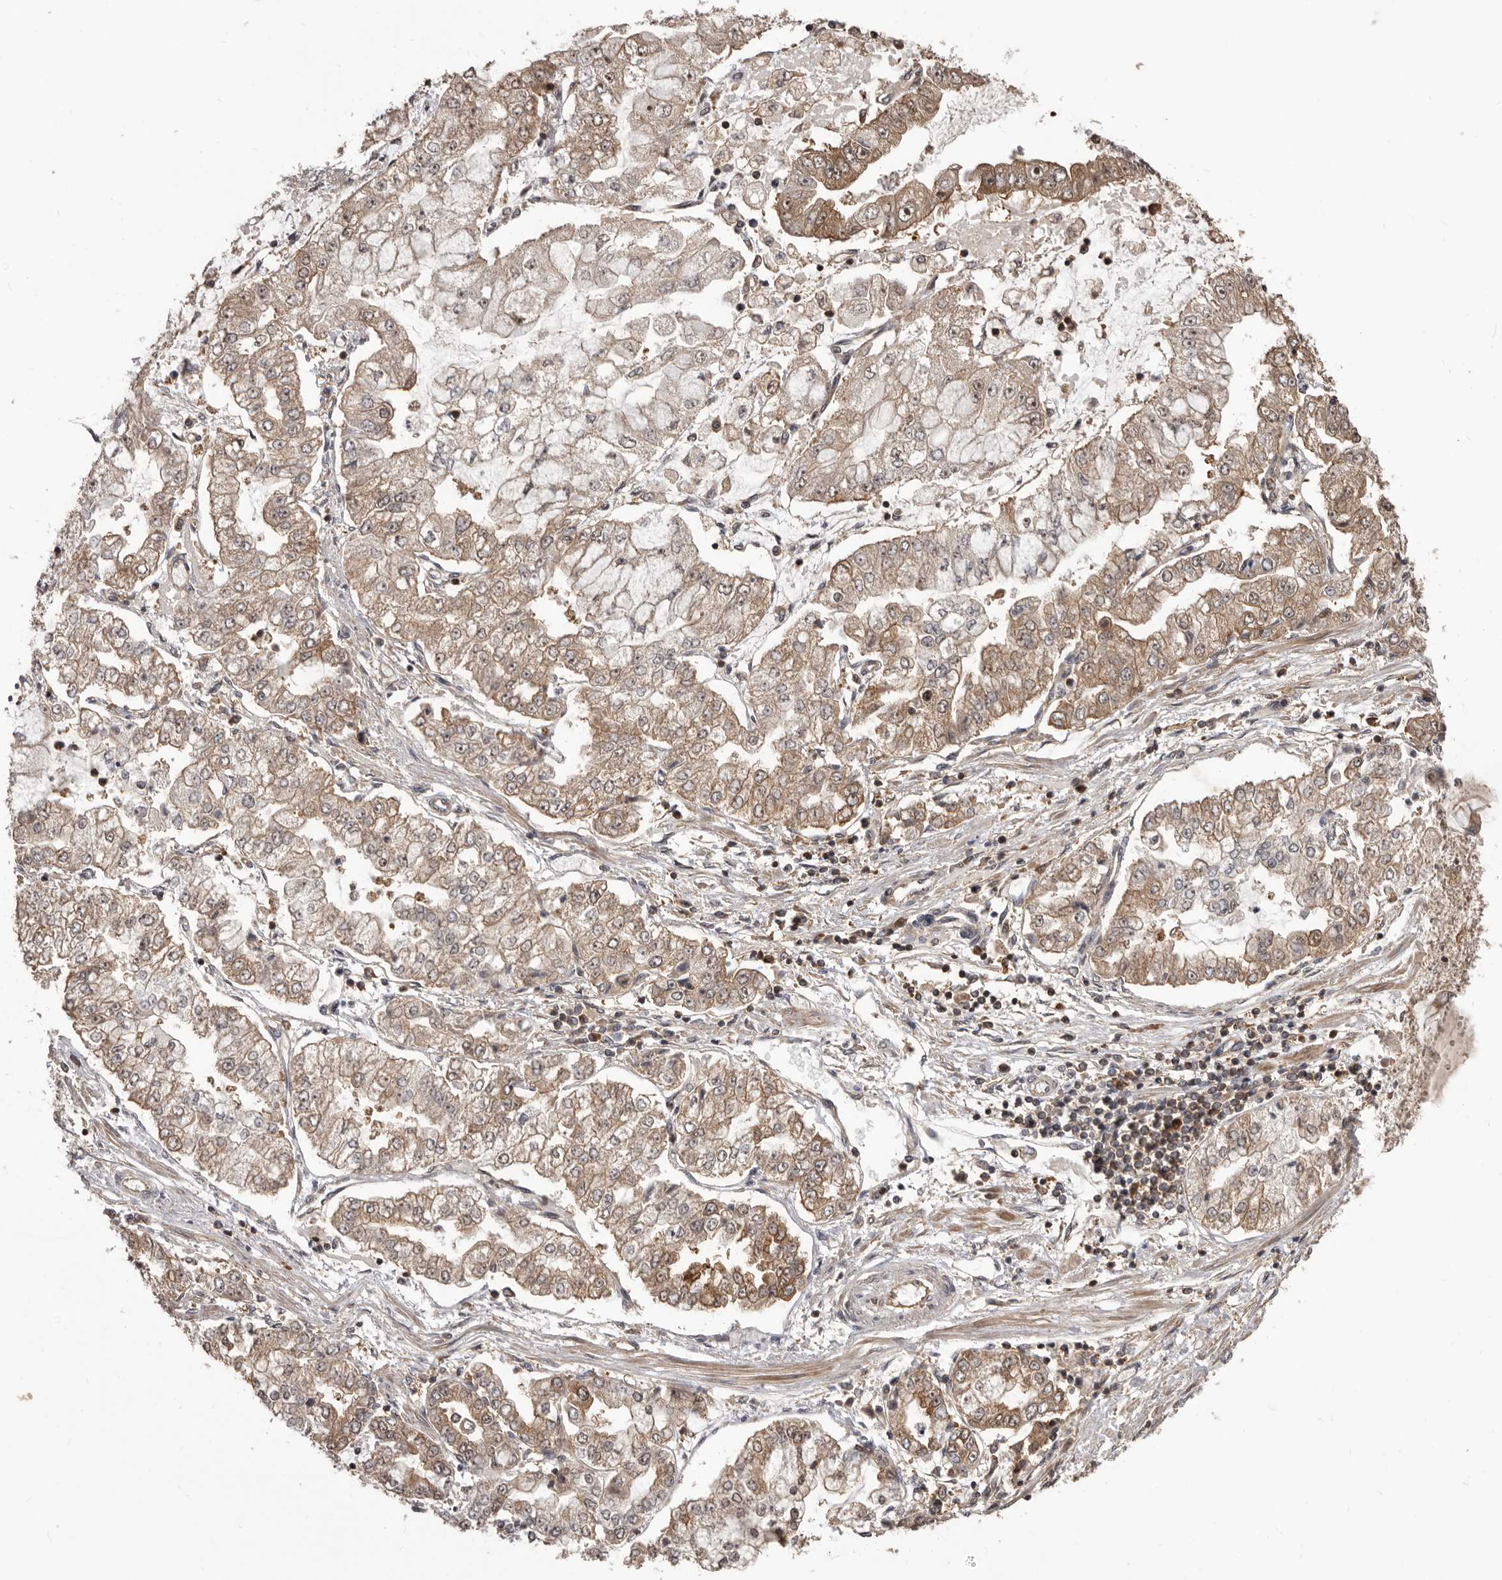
{"staining": {"intensity": "weak", "quantity": ">75%", "location": "cytoplasmic/membranous"}, "tissue": "stomach cancer", "cell_type": "Tumor cells", "image_type": "cancer", "snomed": [{"axis": "morphology", "description": "Adenocarcinoma, NOS"}, {"axis": "topography", "description": "Stomach"}], "caption": "Immunohistochemical staining of stomach cancer exhibits weak cytoplasmic/membranous protein positivity in about >75% of tumor cells. Nuclei are stained in blue.", "gene": "HBS1L", "patient": {"sex": "male", "age": 76}}